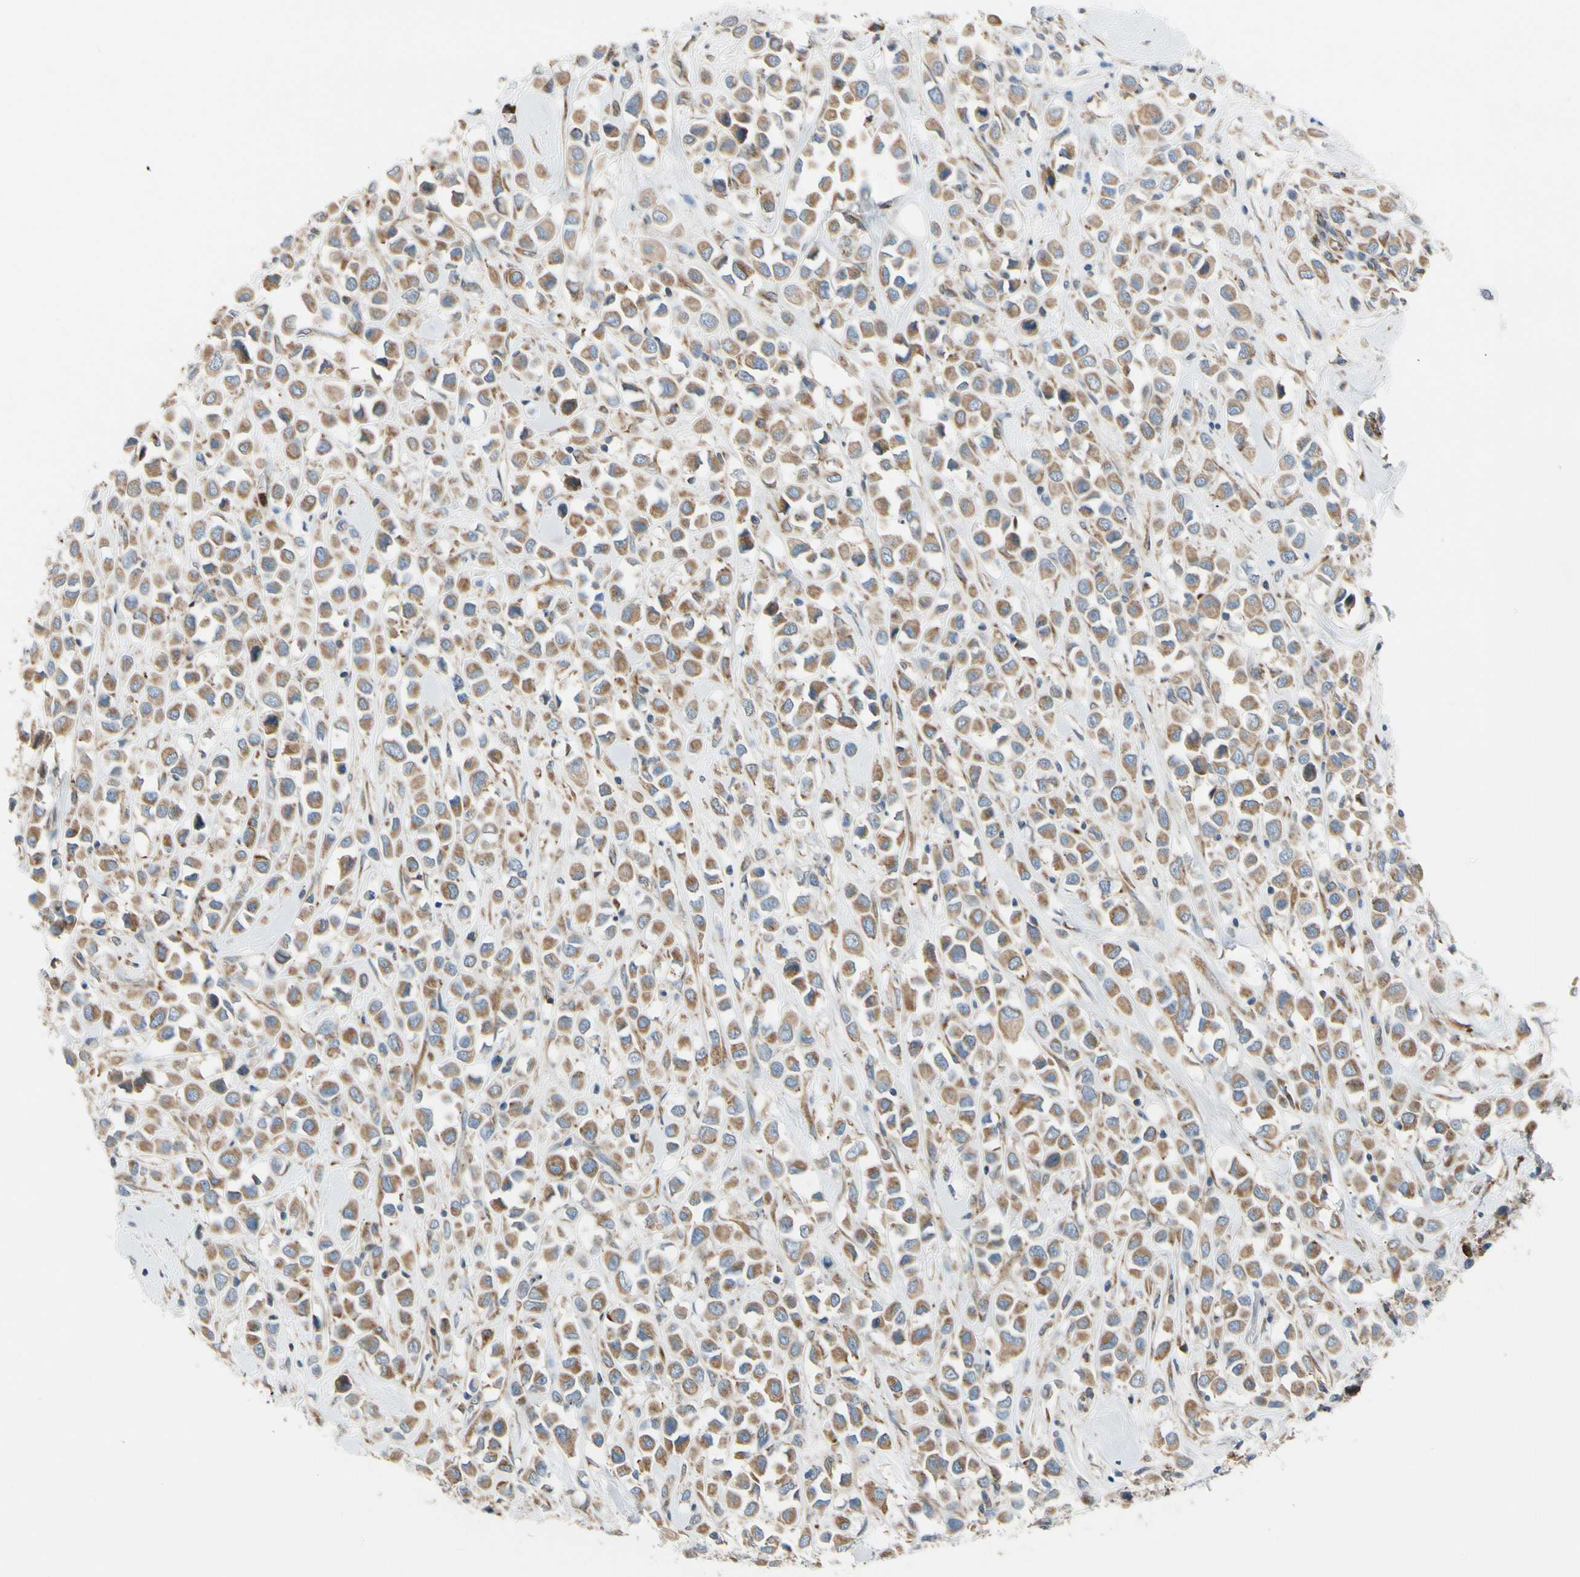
{"staining": {"intensity": "moderate", "quantity": ">75%", "location": "cytoplasmic/membranous"}, "tissue": "breast cancer", "cell_type": "Tumor cells", "image_type": "cancer", "snomed": [{"axis": "morphology", "description": "Duct carcinoma"}, {"axis": "topography", "description": "Breast"}], "caption": "Intraductal carcinoma (breast) stained for a protein (brown) reveals moderate cytoplasmic/membranous positive expression in approximately >75% of tumor cells.", "gene": "CLCC1", "patient": {"sex": "female", "age": 61}}